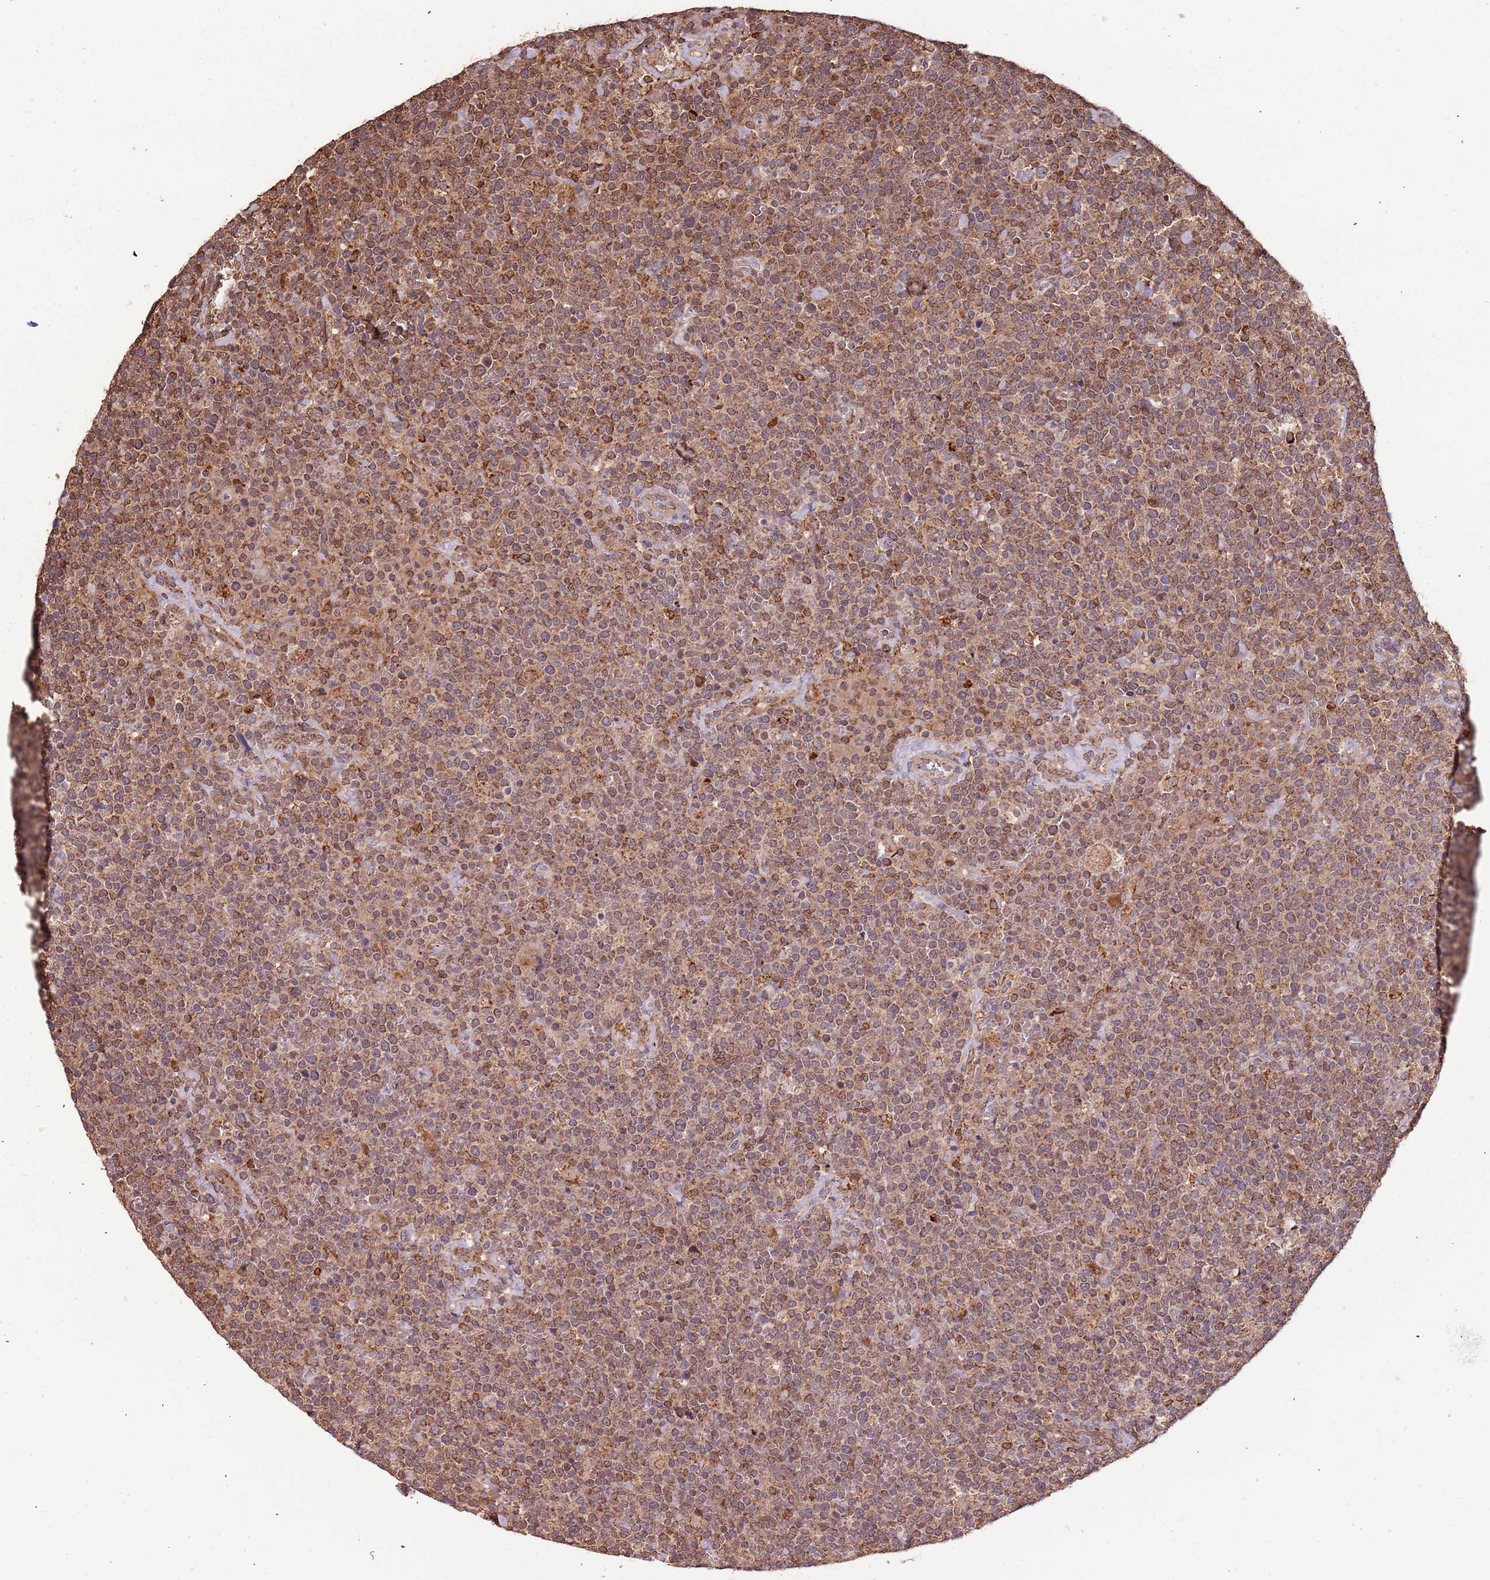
{"staining": {"intensity": "moderate", "quantity": ">75%", "location": "cytoplasmic/membranous,nuclear"}, "tissue": "lymphoma", "cell_type": "Tumor cells", "image_type": "cancer", "snomed": [{"axis": "morphology", "description": "Malignant lymphoma, non-Hodgkin's type, High grade"}, {"axis": "topography", "description": "Lymph node"}], "caption": "Immunohistochemistry (IHC) (DAB) staining of human lymphoma reveals moderate cytoplasmic/membranous and nuclear protein positivity in approximately >75% of tumor cells.", "gene": "IL17RD", "patient": {"sex": "male", "age": 61}}